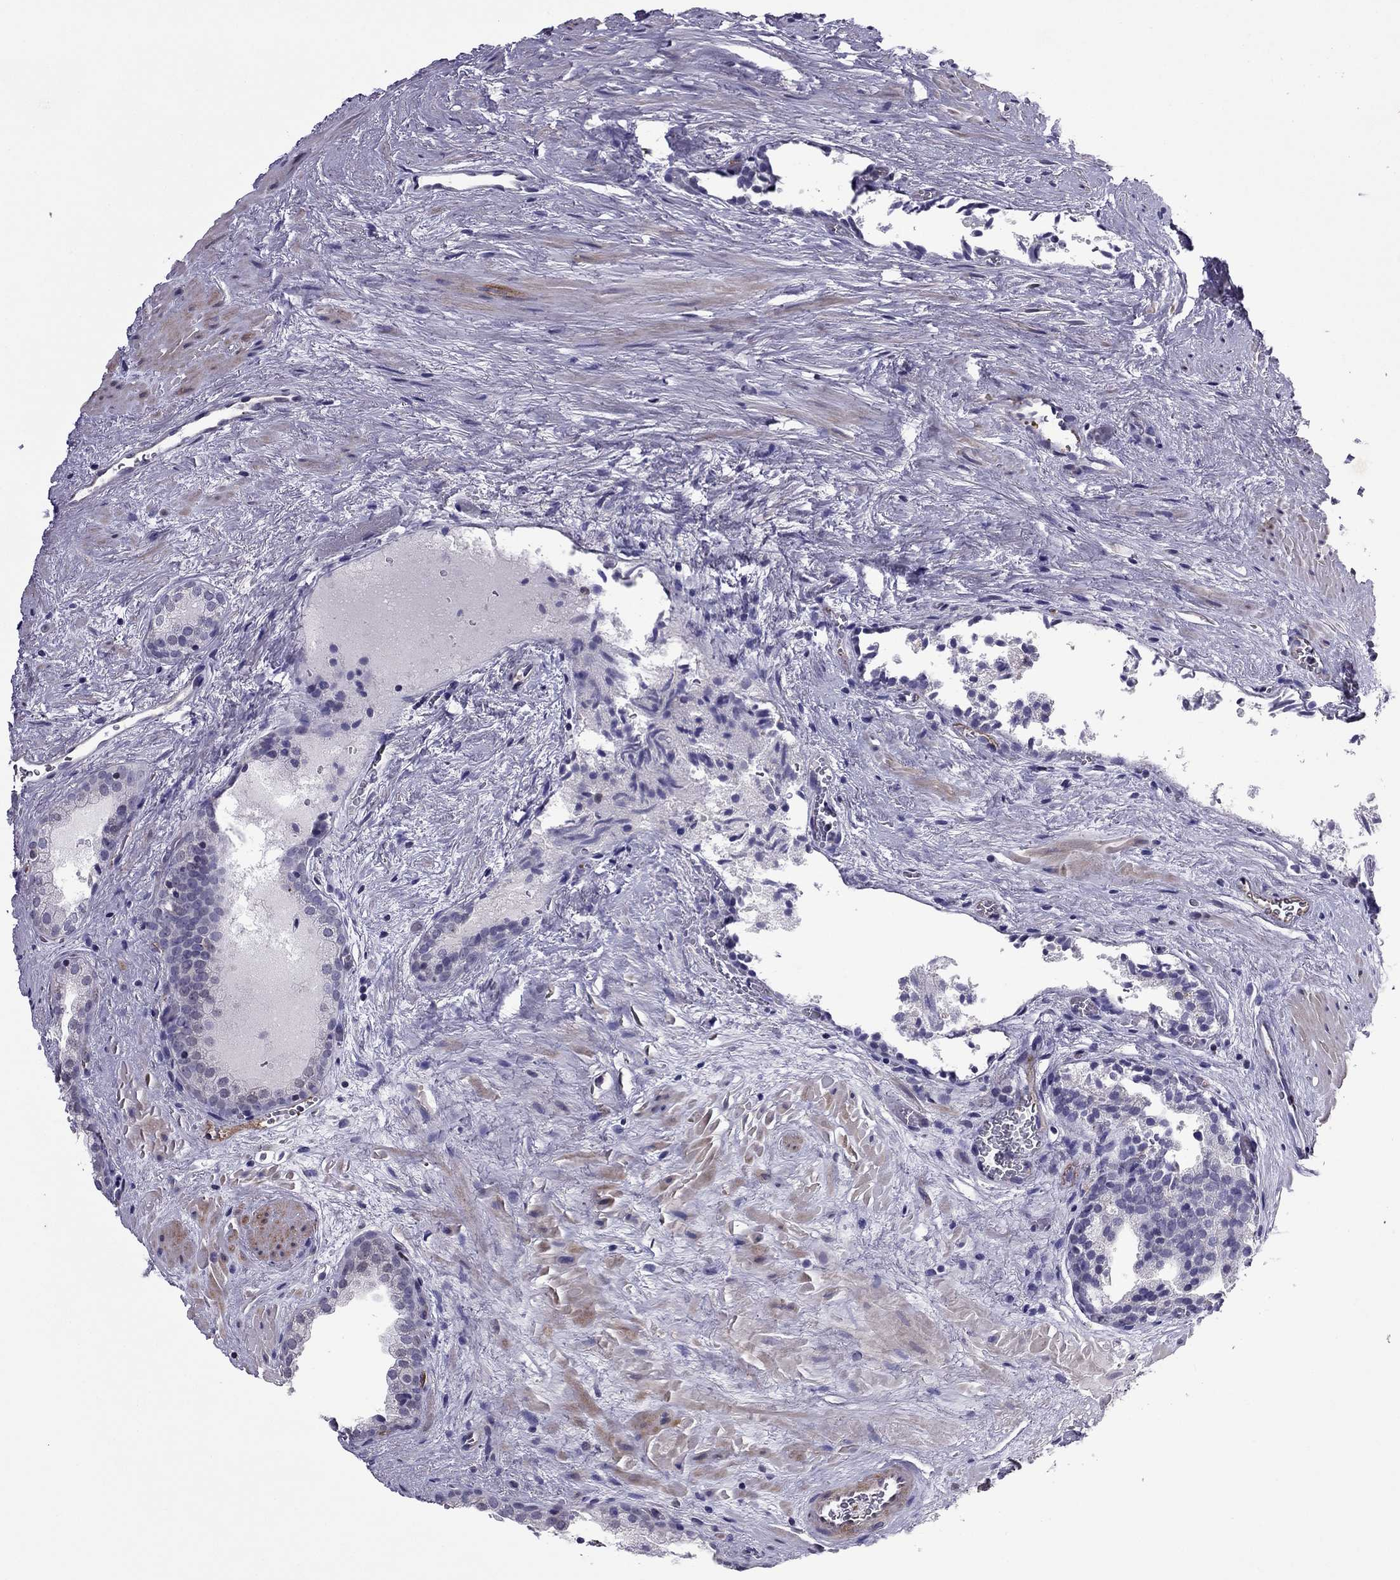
{"staining": {"intensity": "negative", "quantity": "none", "location": "none"}, "tissue": "prostate cancer", "cell_type": "Tumor cells", "image_type": "cancer", "snomed": [{"axis": "morphology", "description": "Adenocarcinoma, NOS"}, {"axis": "topography", "description": "Prostate"}], "caption": "Tumor cells are negative for protein expression in human prostate cancer.", "gene": "SLC16A8", "patient": {"sex": "male", "age": 66}}